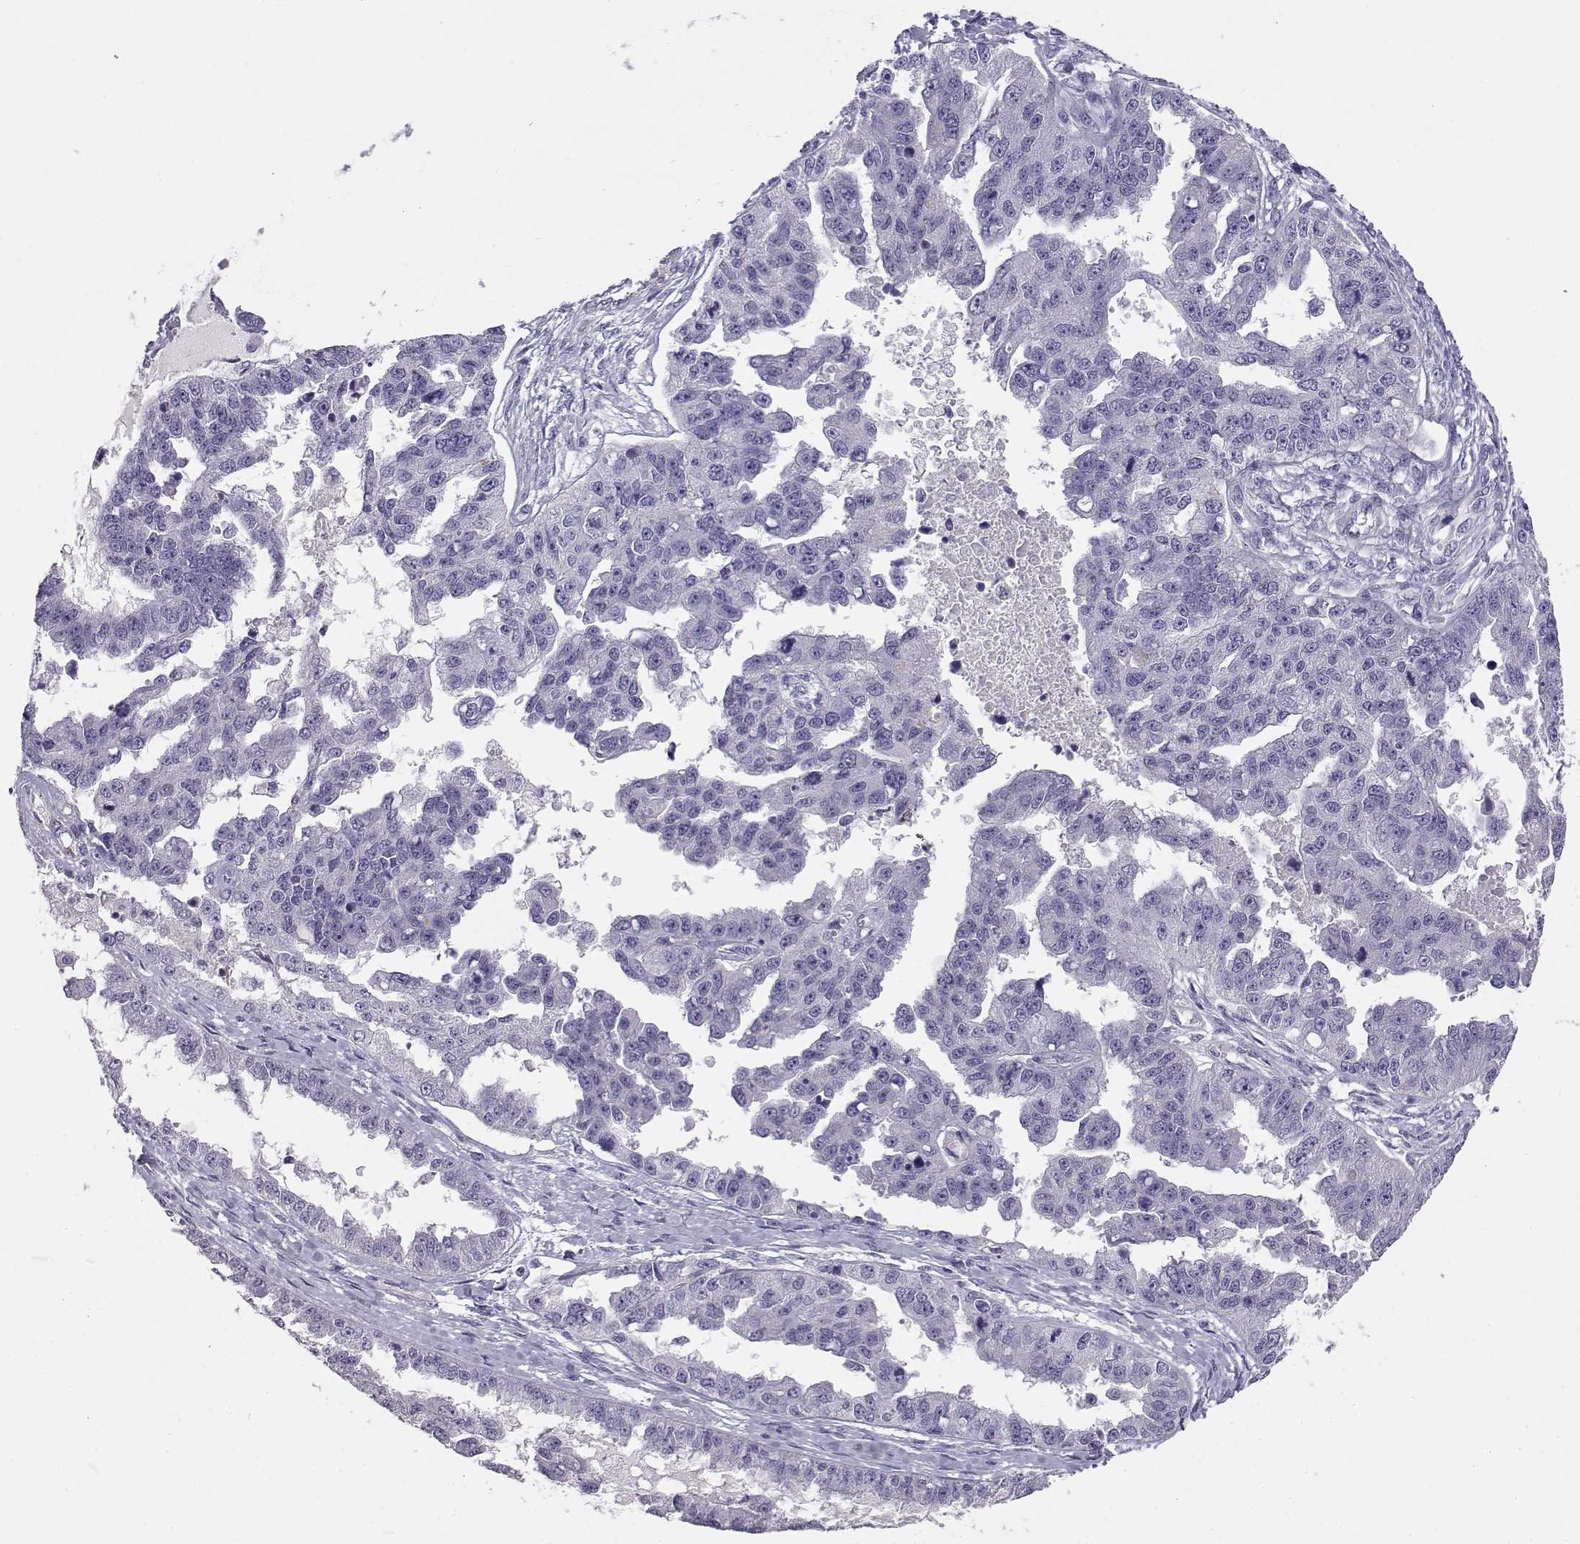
{"staining": {"intensity": "negative", "quantity": "none", "location": "none"}, "tissue": "ovarian cancer", "cell_type": "Tumor cells", "image_type": "cancer", "snomed": [{"axis": "morphology", "description": "Cystadenocarcinoma, serous, NOS"}, {"axis": "topography", "description": "Ovary"}], "caption": "An IHC image of ovarian serous cystadenocarcinoma is shown. There is no staining in tumor cells of ovarian serous cystadenocarcinoma.", "gene": "ENDOU", "patient": {"sex": "female", "age": 58}}